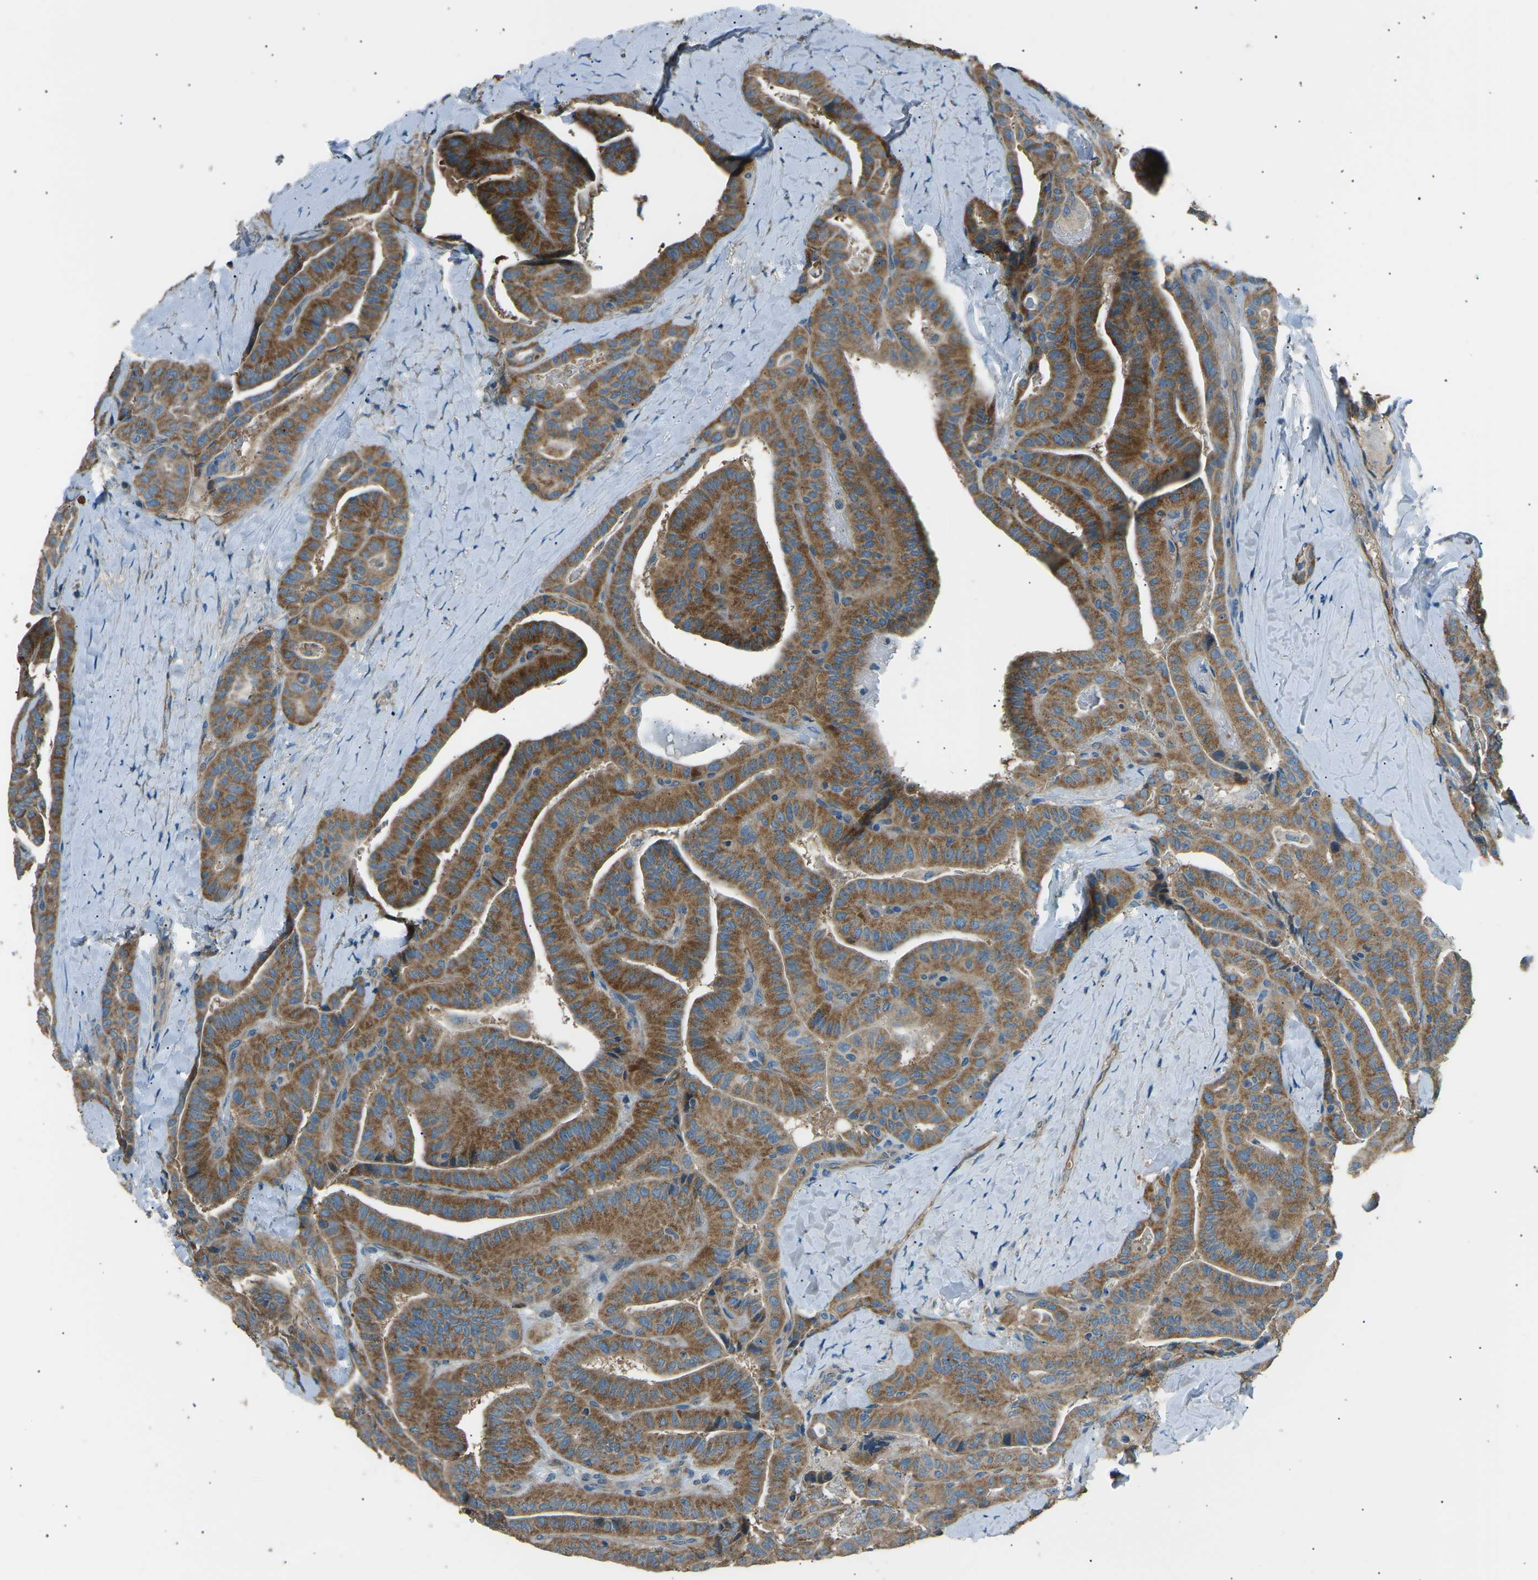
{"staining": {"intensity": "strong", "quantity": ">75%", "location": "cytoplasmic/membranous"}, "tissue": "thyroid cancer", "cell_type": "Tumor cells", "image_type": "cancer", "snomed": [{"axis": "morphology", "description": "Papillary adenocarcinoma, NOS"}, {"axis": "topography", "description": "Thyroid gland"}], "caption": "A high-resolution micrograph shows IHC staining of thyroid cancer (papillary adenocarcinoma), which shows strong cytoplasmic/membranous staining in about >75% of tumor cells.", "gene": "SLK", "patient": {"sex": "male", "age": 77}}